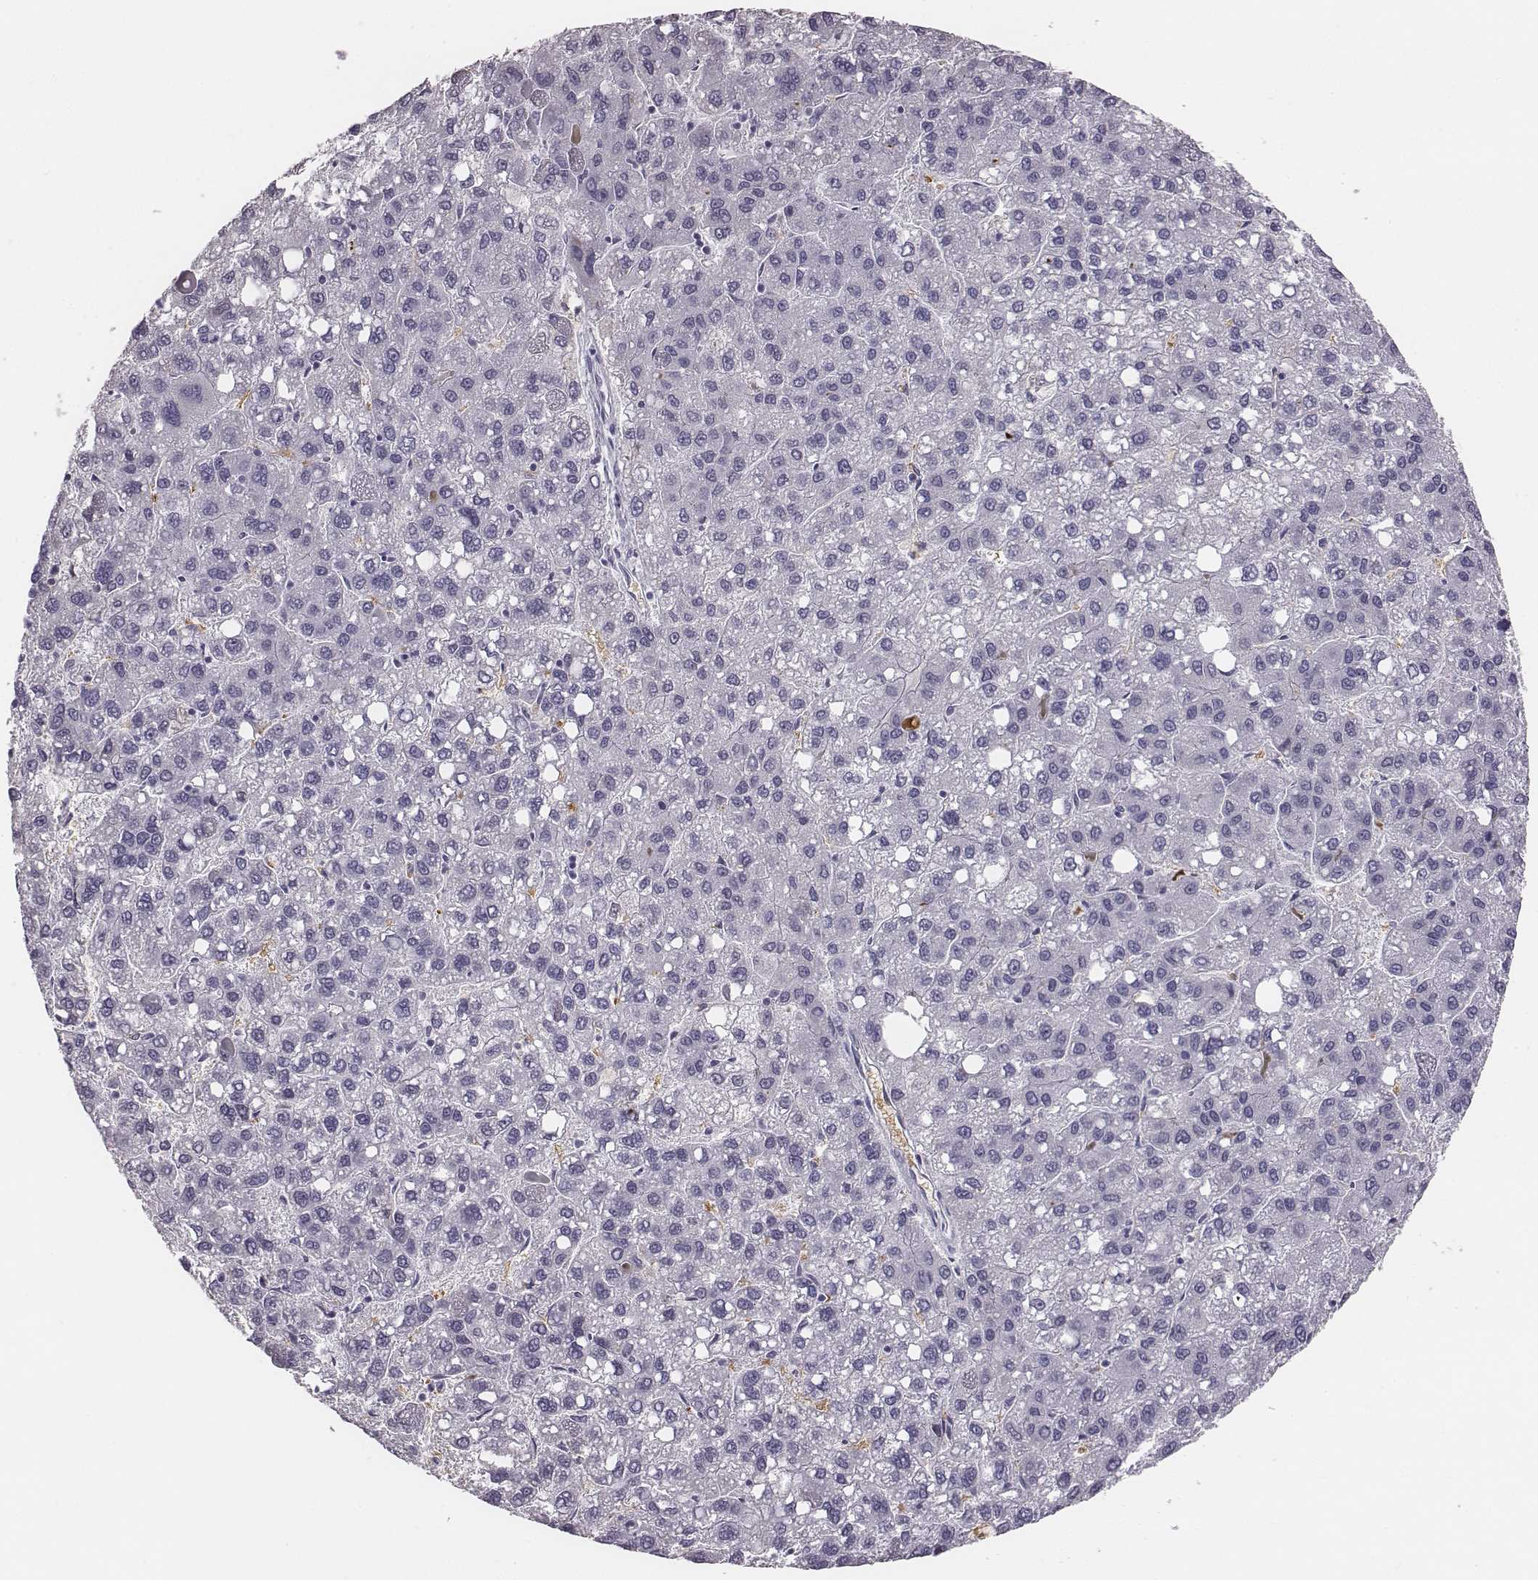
{"staining": {"intensity": "negative", "quantity": "none", "location": "none"}, "tissue": "liver cancer", "cell_type": "Tumor cells", "image_type": "cancer", "snomed": [{"axis": "morphology", "description": "Carcinoma, Hepatocellular, NOS"}, {"axis": "topography", "description": "Liver"}], "caption": "A photomicrograph of human liver cancer is negative for staining in tumor cells.", "gene": "HBZ", "patient": {"sex": "female", "age": 82}}